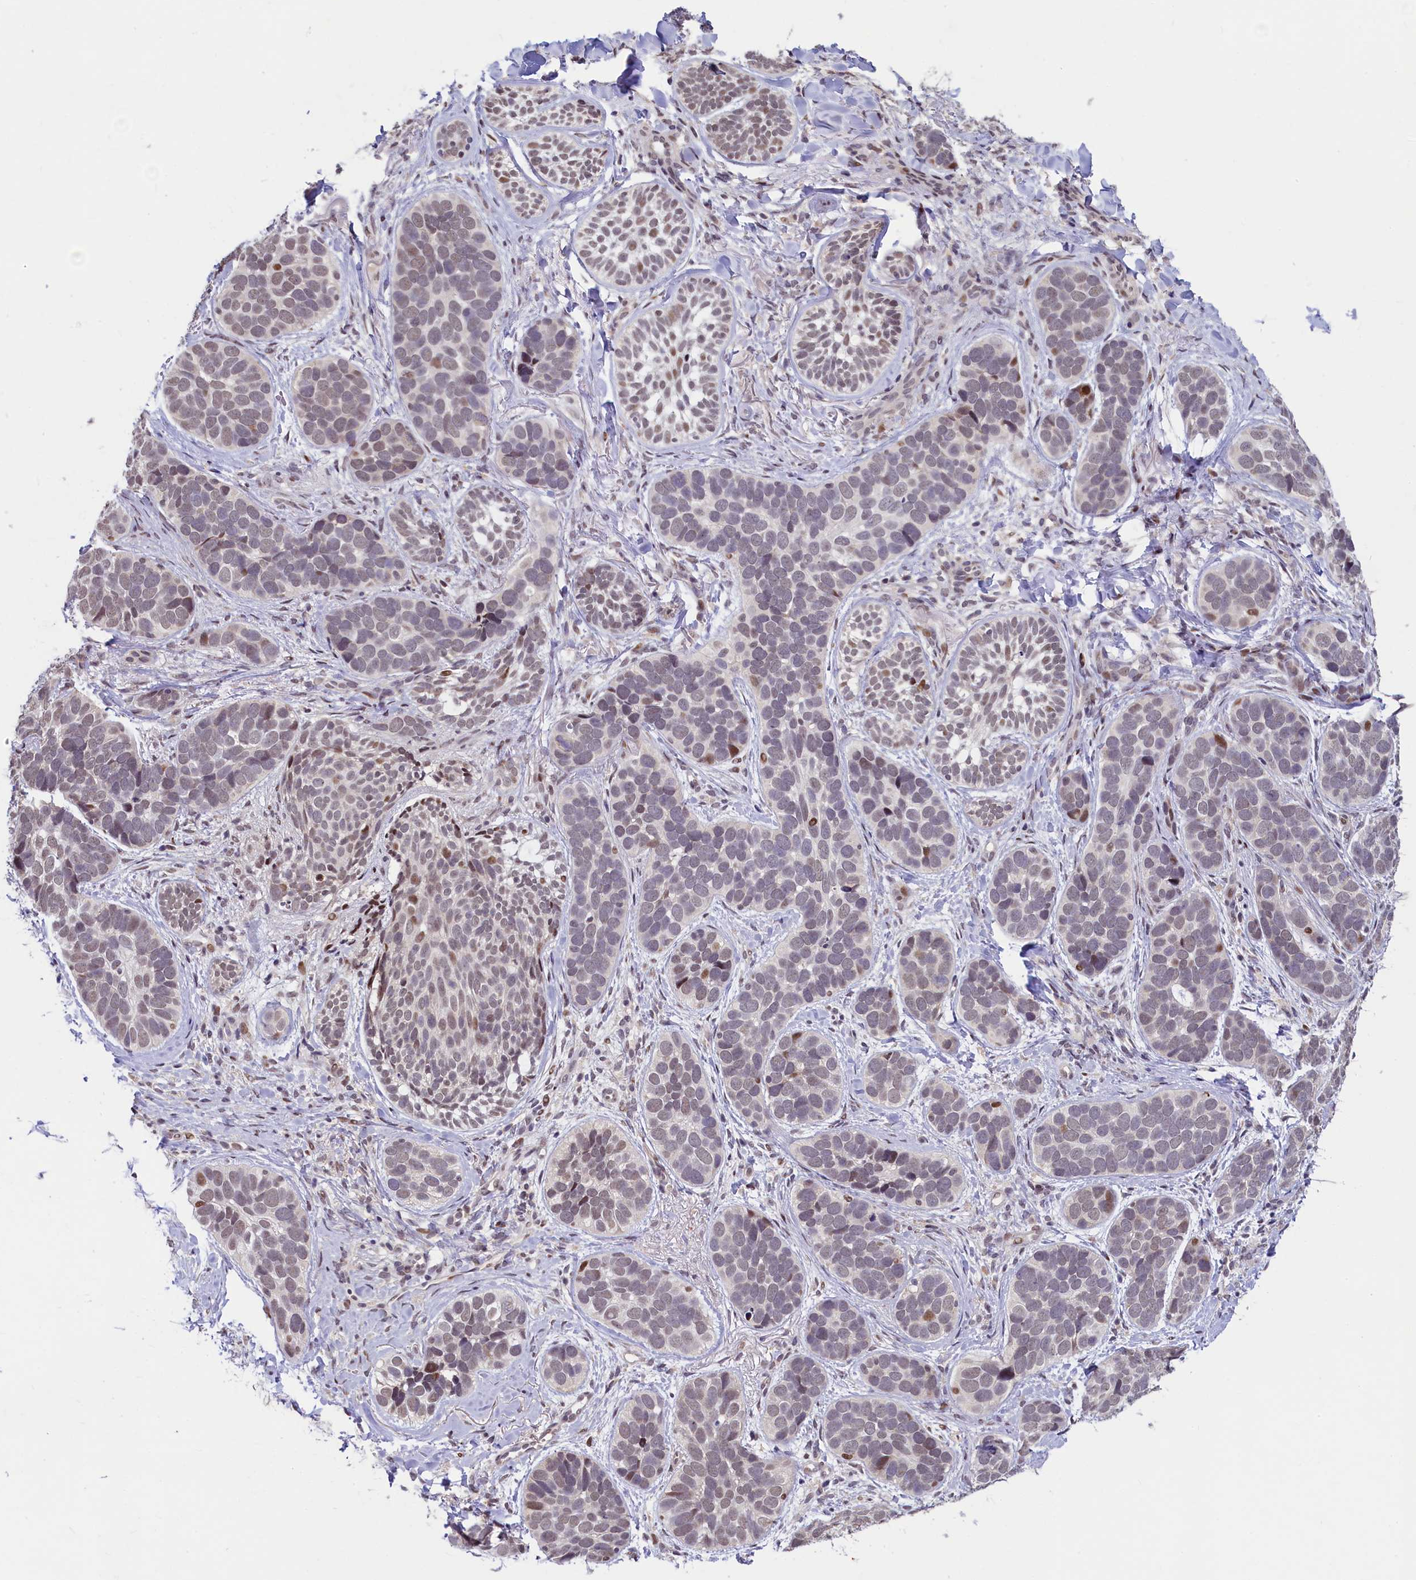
{"staining": {"intensity": "weak", "quantity": "25%-75%", "location": "nuclear"}, "tissue": "skin cancer", "cell_type": "Tumor cells", "image_type": "cancer", "snomed": [{"axis": "morphology", "description": "Basal cell carcinoma"}, {"axis": "topography", "description": "Skin"}], "caption": "A micrograph showing weak nuclear staining in approximately 25%-75% of tumor cells in skin basal cell carcinoma, as visualized by brown immunohistochemical staining.", "gene": "ANKS3", "patient": {"sex": "male", "age": 71}}